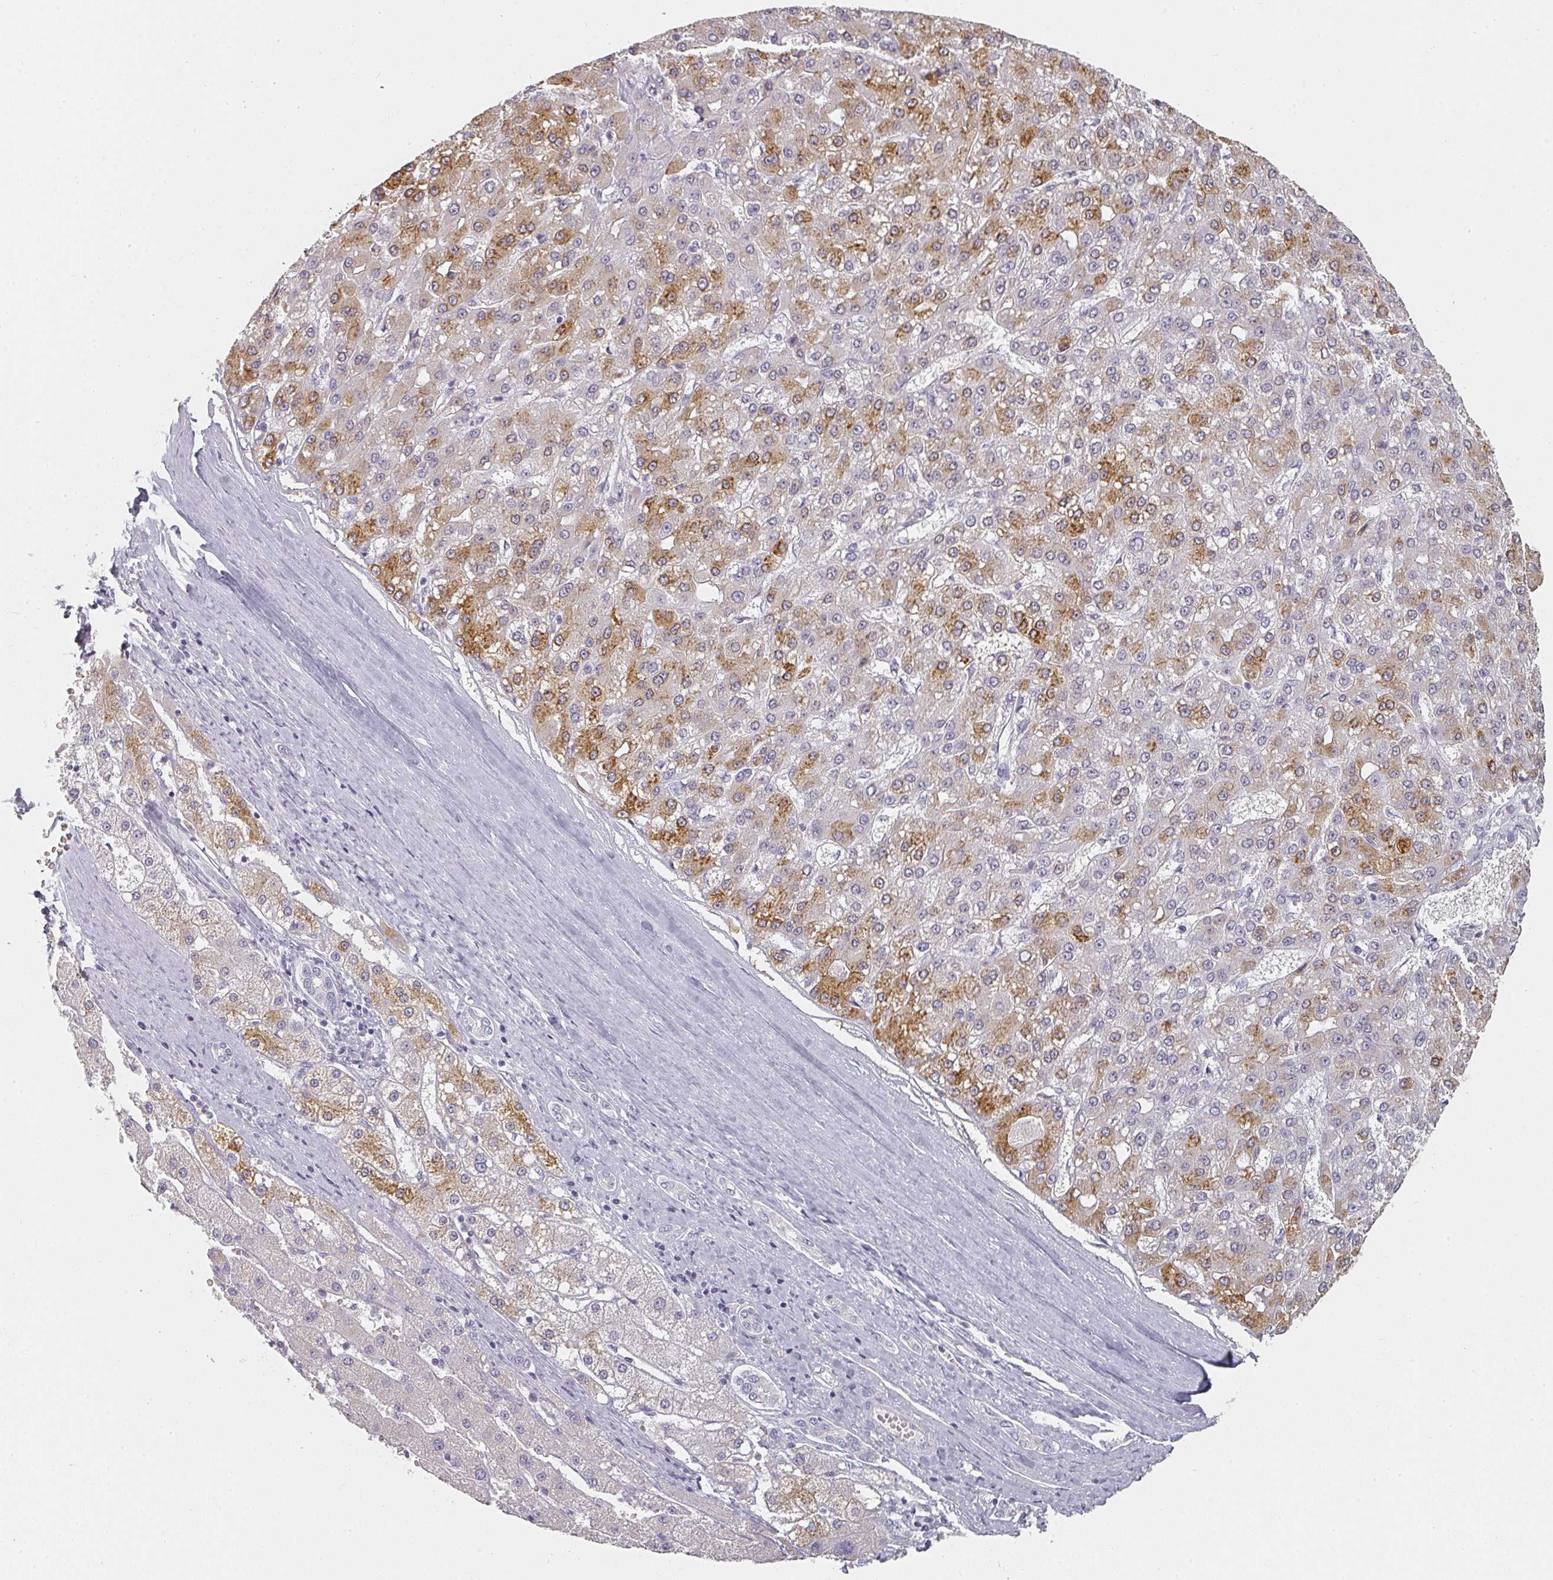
{"staining": {"intensity": "strong", "quantity": "25%-75%", "location": "cytoplasmic/membranous"}, "tissue": "liver cancer", "cell_type": "Tumor cells", "image_type": "cancer", "snomed": [{"axis": "morphology", "description": "Carcinoma, Hepatocellular, NOS"}, {"axis": "topography", "description": "Liver"}], "caption": "Hepatocellular carcinoma (liver) tissue demonstrates strong cytoplasmic/membranous positivity in about 25%-75% of tumor cells, visualized by immunohistochemistry.", "gene": "SHISA2", "patient": {"sex": "male", "age": 67}}